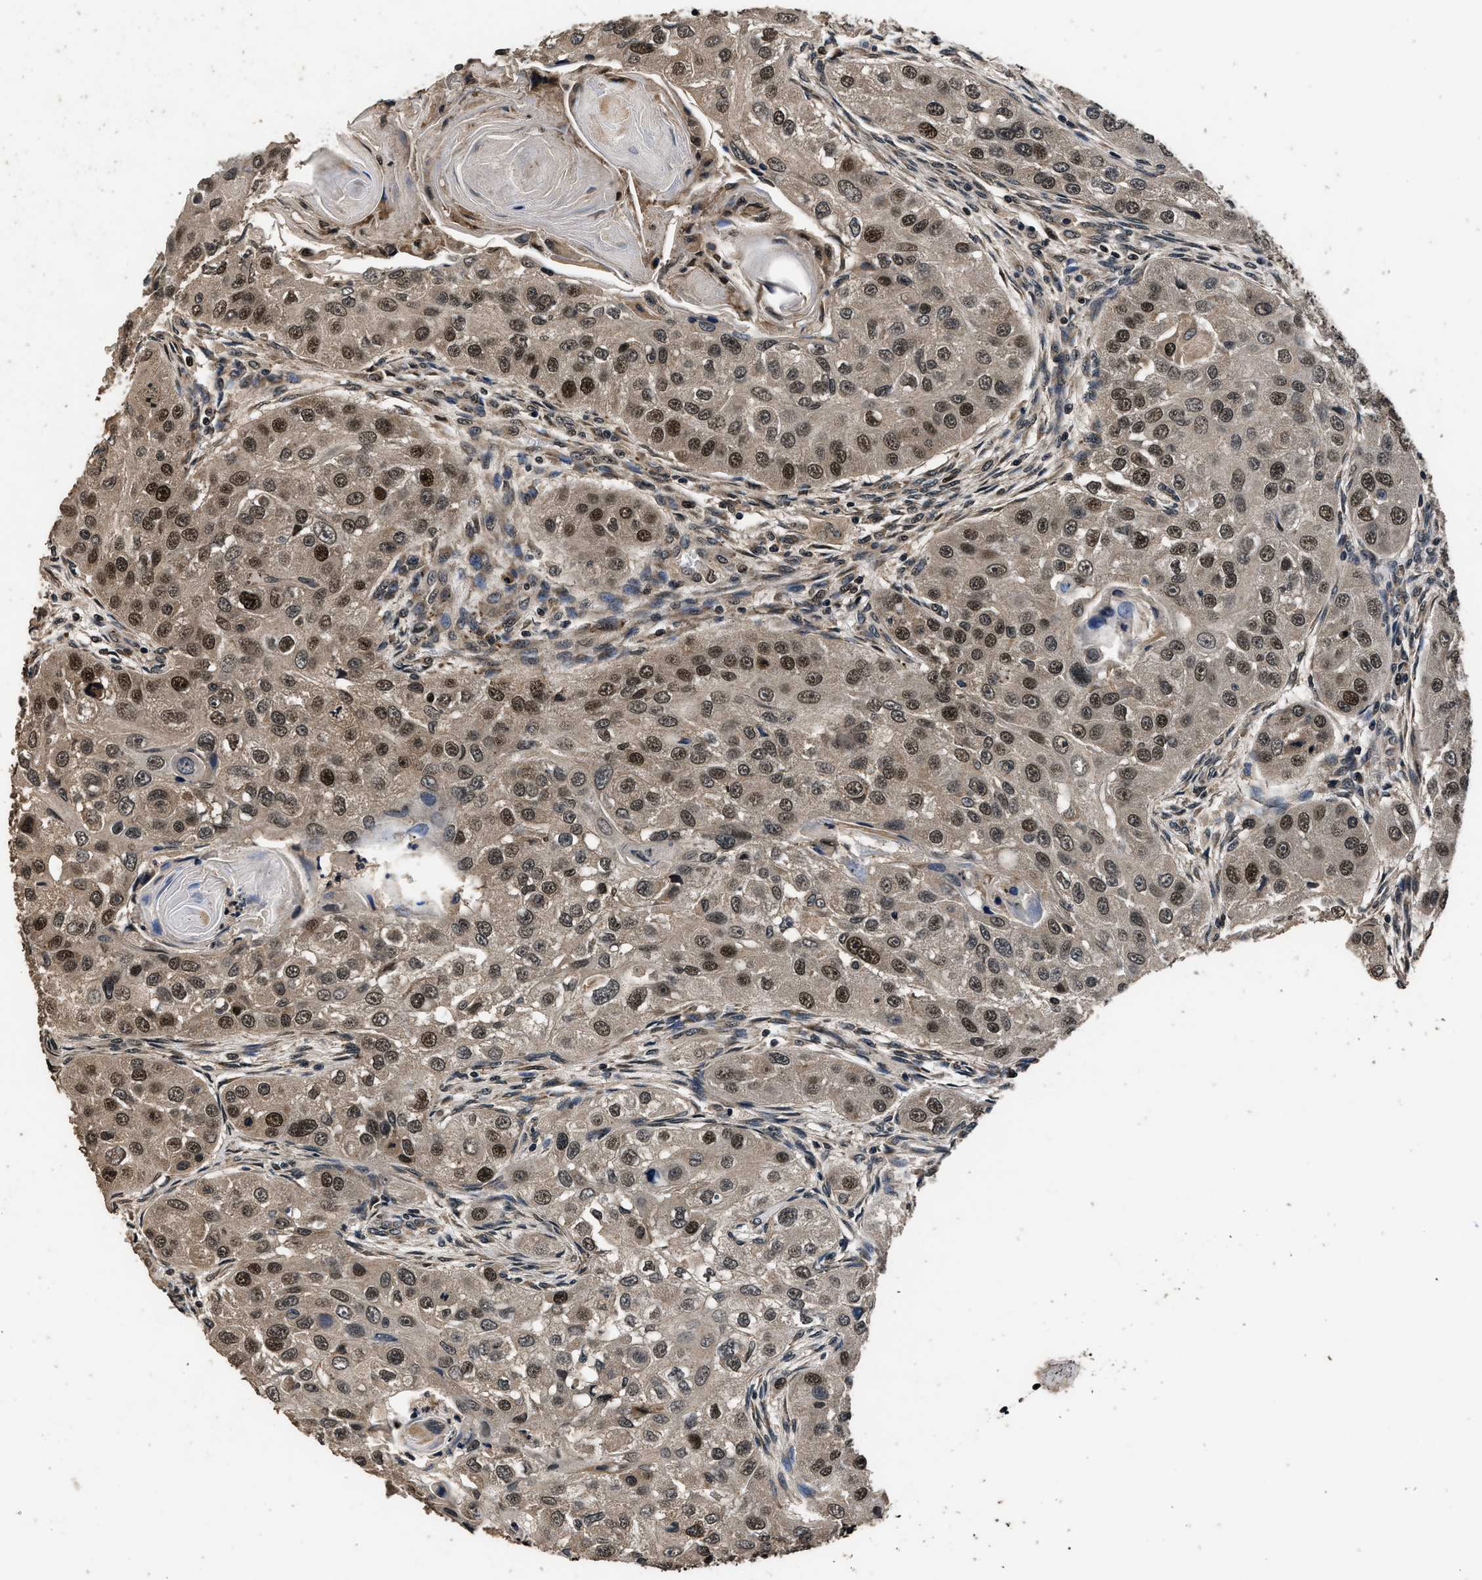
{"staining": {"intensity": "strong", "quantity": ">75%", "location": "nuclear"}, "tissue": "head and neck cancer", "cell_type": "Tumor cells", "image_type": "cancer", "snomed": [{"axis": "morphology", "description": "Normal tissue, NOS"}, {"axis": "morphology", "description": "Squamous cell carcinoma, NOS"}, {"axis": "topography", "description": "Skeletal muscle"}, {"axis": "topography", "description": "Head-Neck"}], "caption": "An image showing strong nuclear positivity in approximately >75% of tumor cells in head and neck cancer, as visualized by brown immunohistochemical staining.", "gene": "CSTF1", "patient": {"sex": "male", "age": 51}}